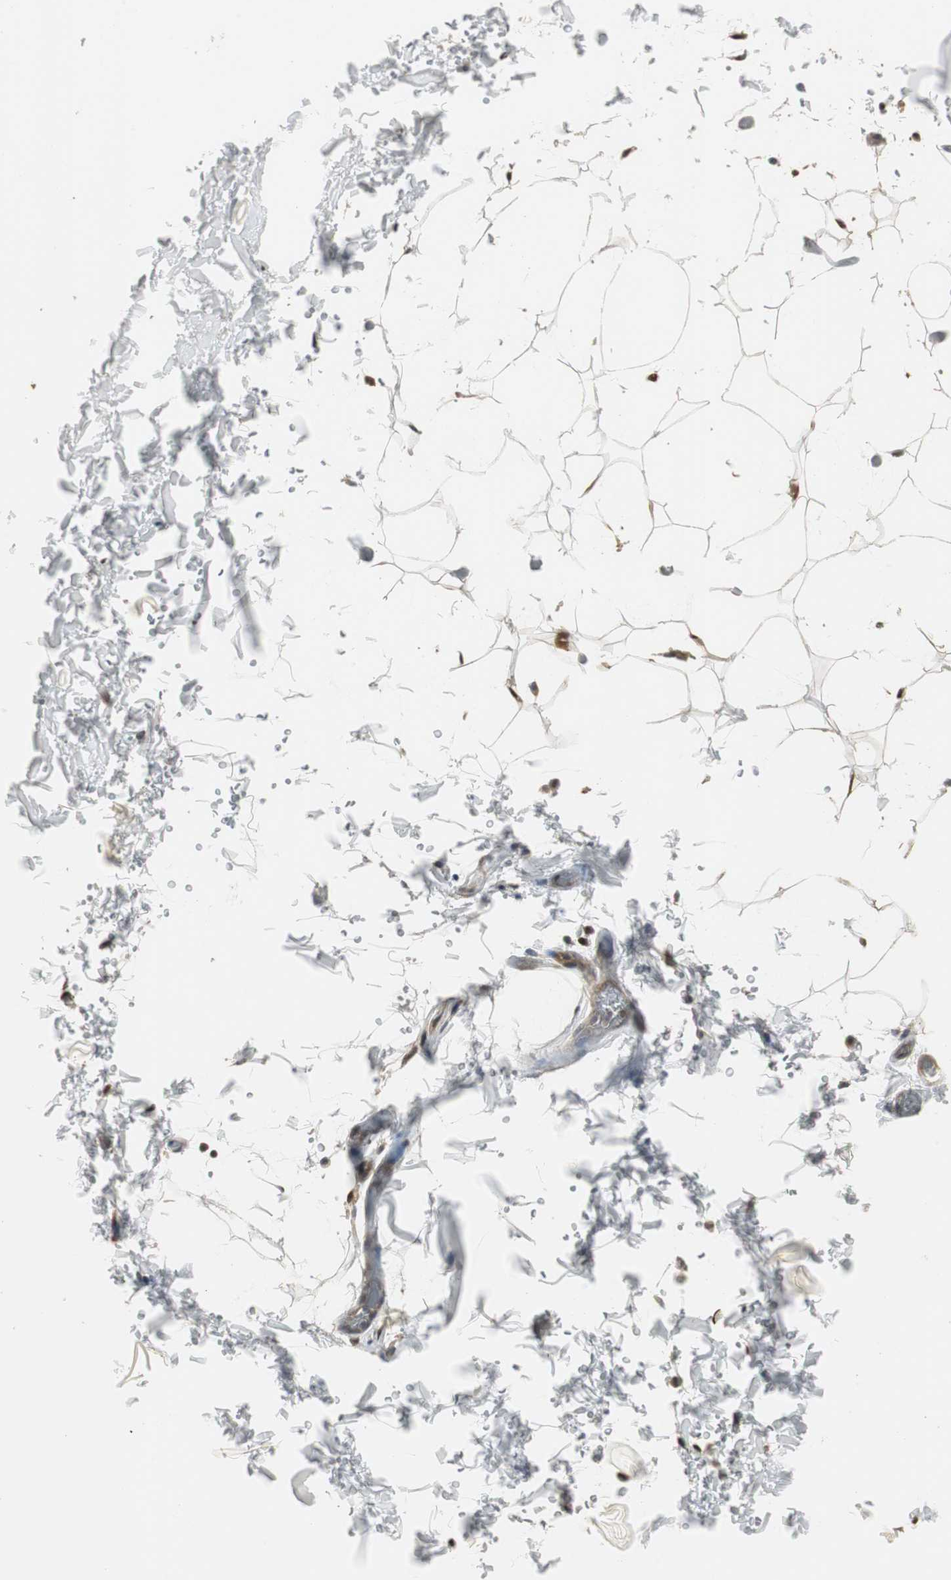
{"staining": {"intensity": "moderate", "quantity": ">75%", "location": "nuclear"}, "tissue": "adipose tissue", "cell_type": "Adipocytes", "image_type": "normal", "snomed": [{"axis": "morphology", "description": "Normal tissue, NOS"}, {"axis": "topography", "description": "Soft tissue"}], "caption": "Protein expression analysis of benign adipose tissue reveals moderate nuclear positivity in about >75% of adipocytes. (DAB (3,3'-diaminobenzidine) IHC with brightfield microscopy, high magnification).", "gene": "PFDN1", "patient": {"sex": "male", "age": 72}}